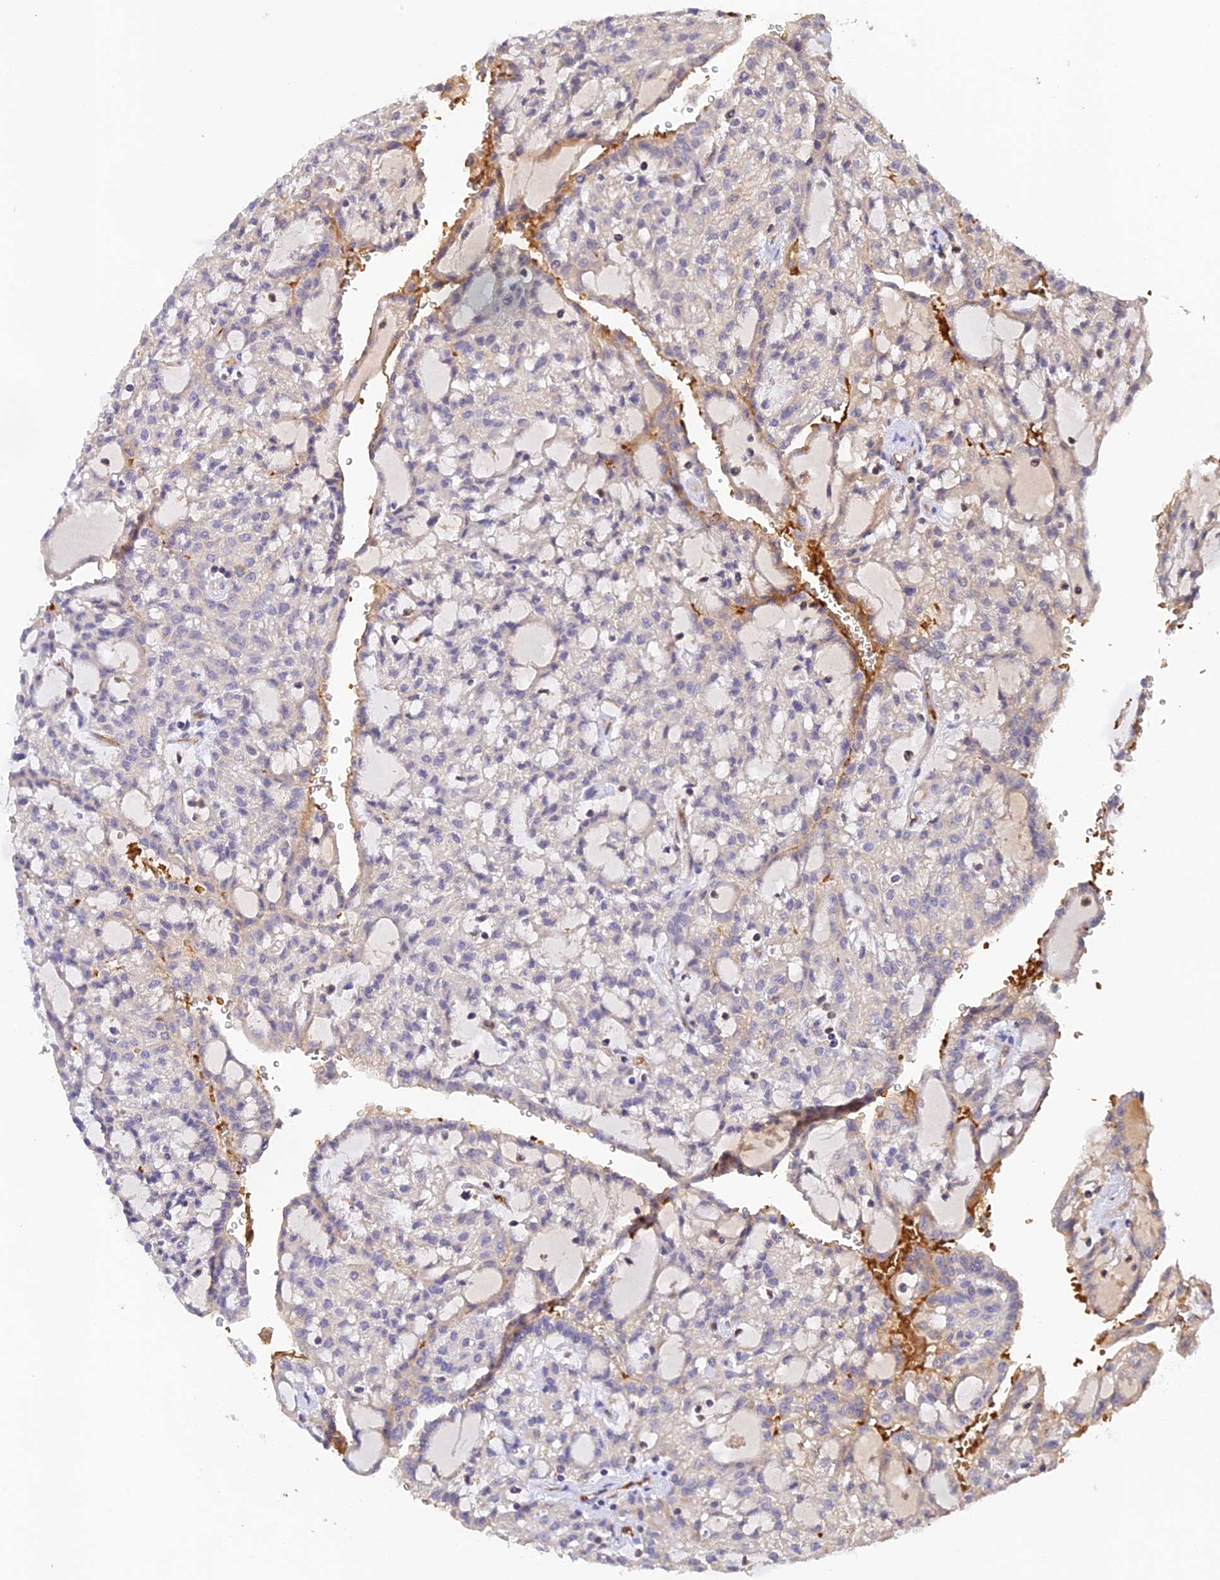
{"staining": {"intensity": "negative", "quantity": "none", "location": "none"}, "tissue": "renal cancer", "cell_type": "Tumor cells", "image_type": "cancer", "snomed": [{"axis": "morphology", "description": "Adenocarcinoma, NOS"}, {"axis": "topography", "description": "Kidney"}], "caption": "Renal adenocarcinoma was stained to show a protein in brown. There is no significant staining in tumor cells.", "gene": "HDHD2", "patient": {"sex": "male", "age": 63}}